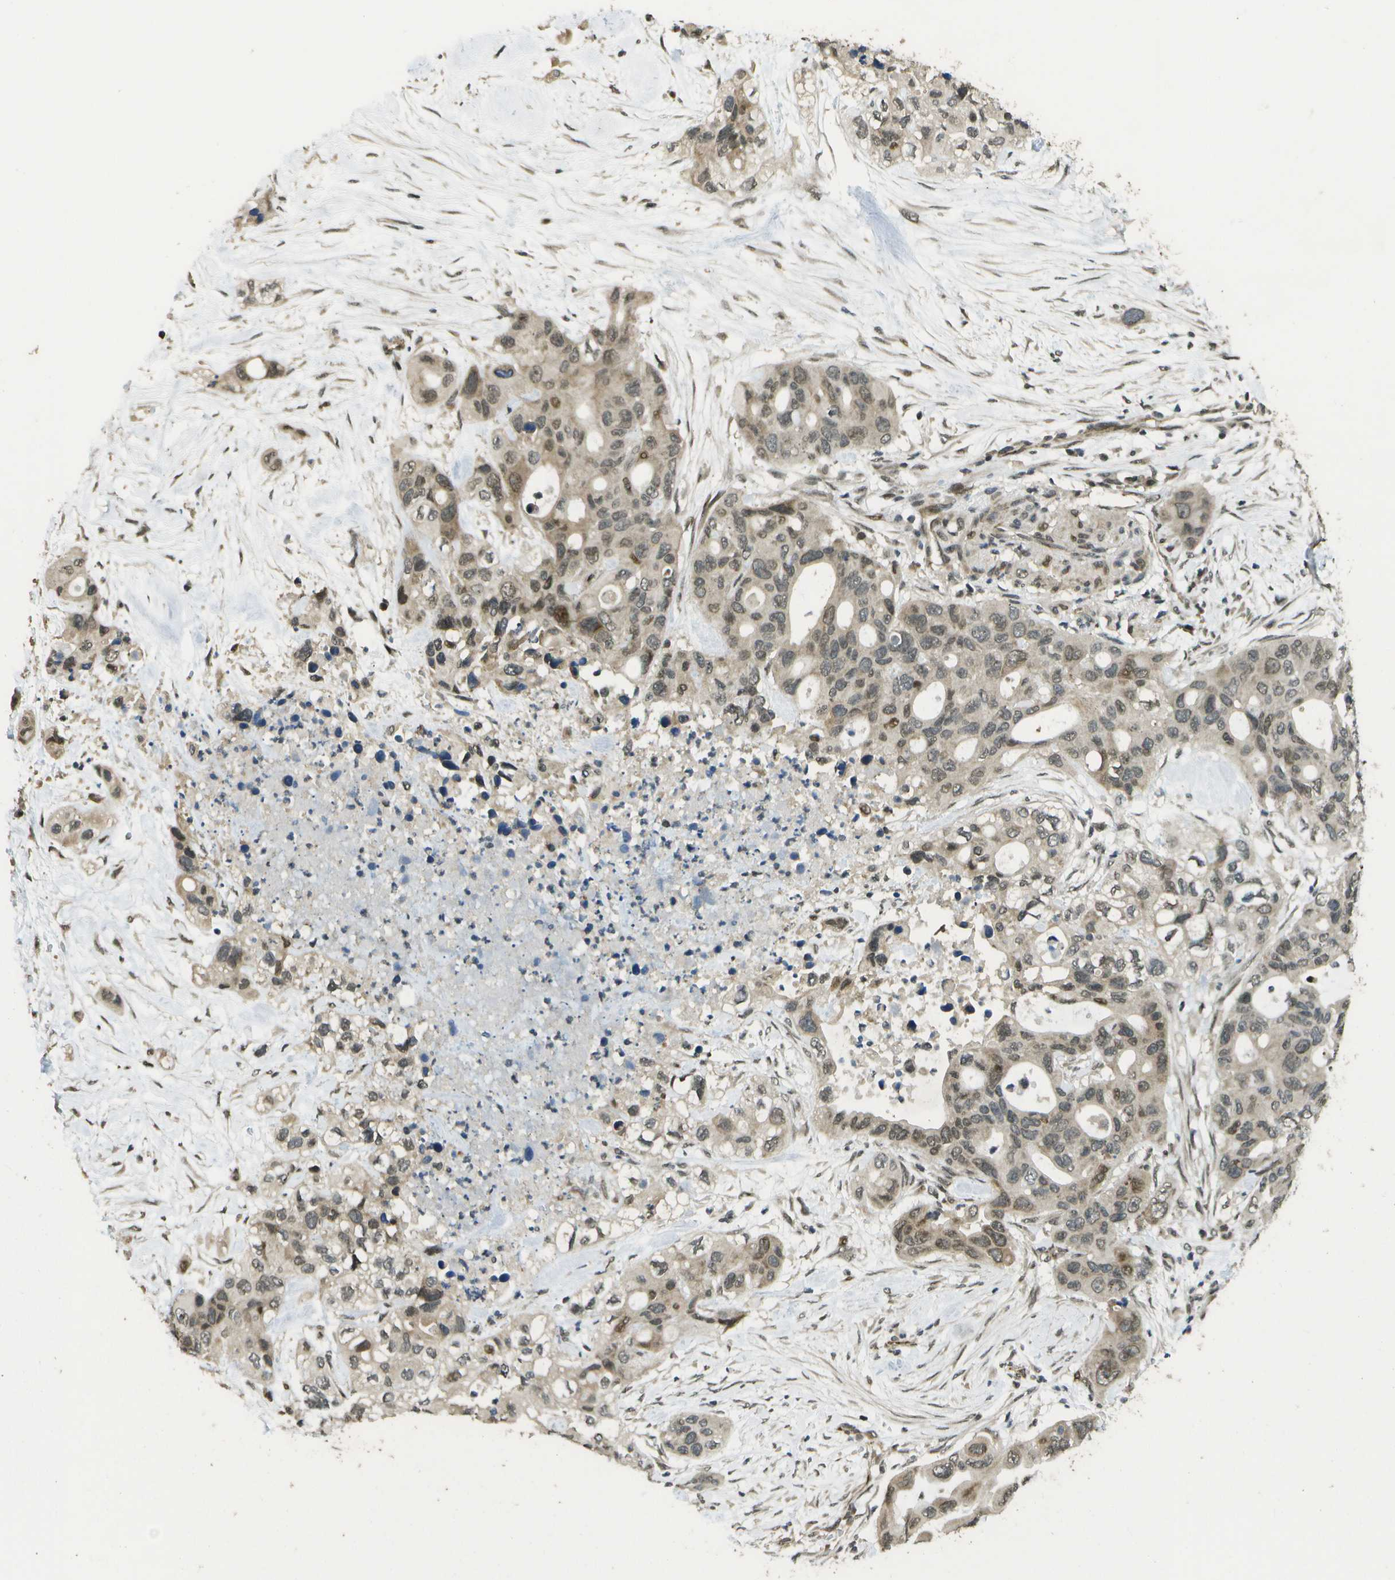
{"staining": {"intensity": "weak", "quantity": ">75%", "location": "cytoplasmic/membranous,nuclear"}, "tissue": "pancreatic cancer", "cell_type": "Tumor cells", "image_type": "cancer", "snomed": [{"axis": "morphology", "description": "Adenocarcinoma, NOS"}, {"axis": "topography", "description": "Pancreas"}], "caption": "Tumor cells display low levels of weak cytoplasmic/membranous and nuclear expression in about >75% of cells in human pancreatic cancer. Immunohistochemistry stains the protein of interest in brown and the nuclei are stained blue.", "gene": "KAT5", "patient": {"sex": "female", "age": 71}}